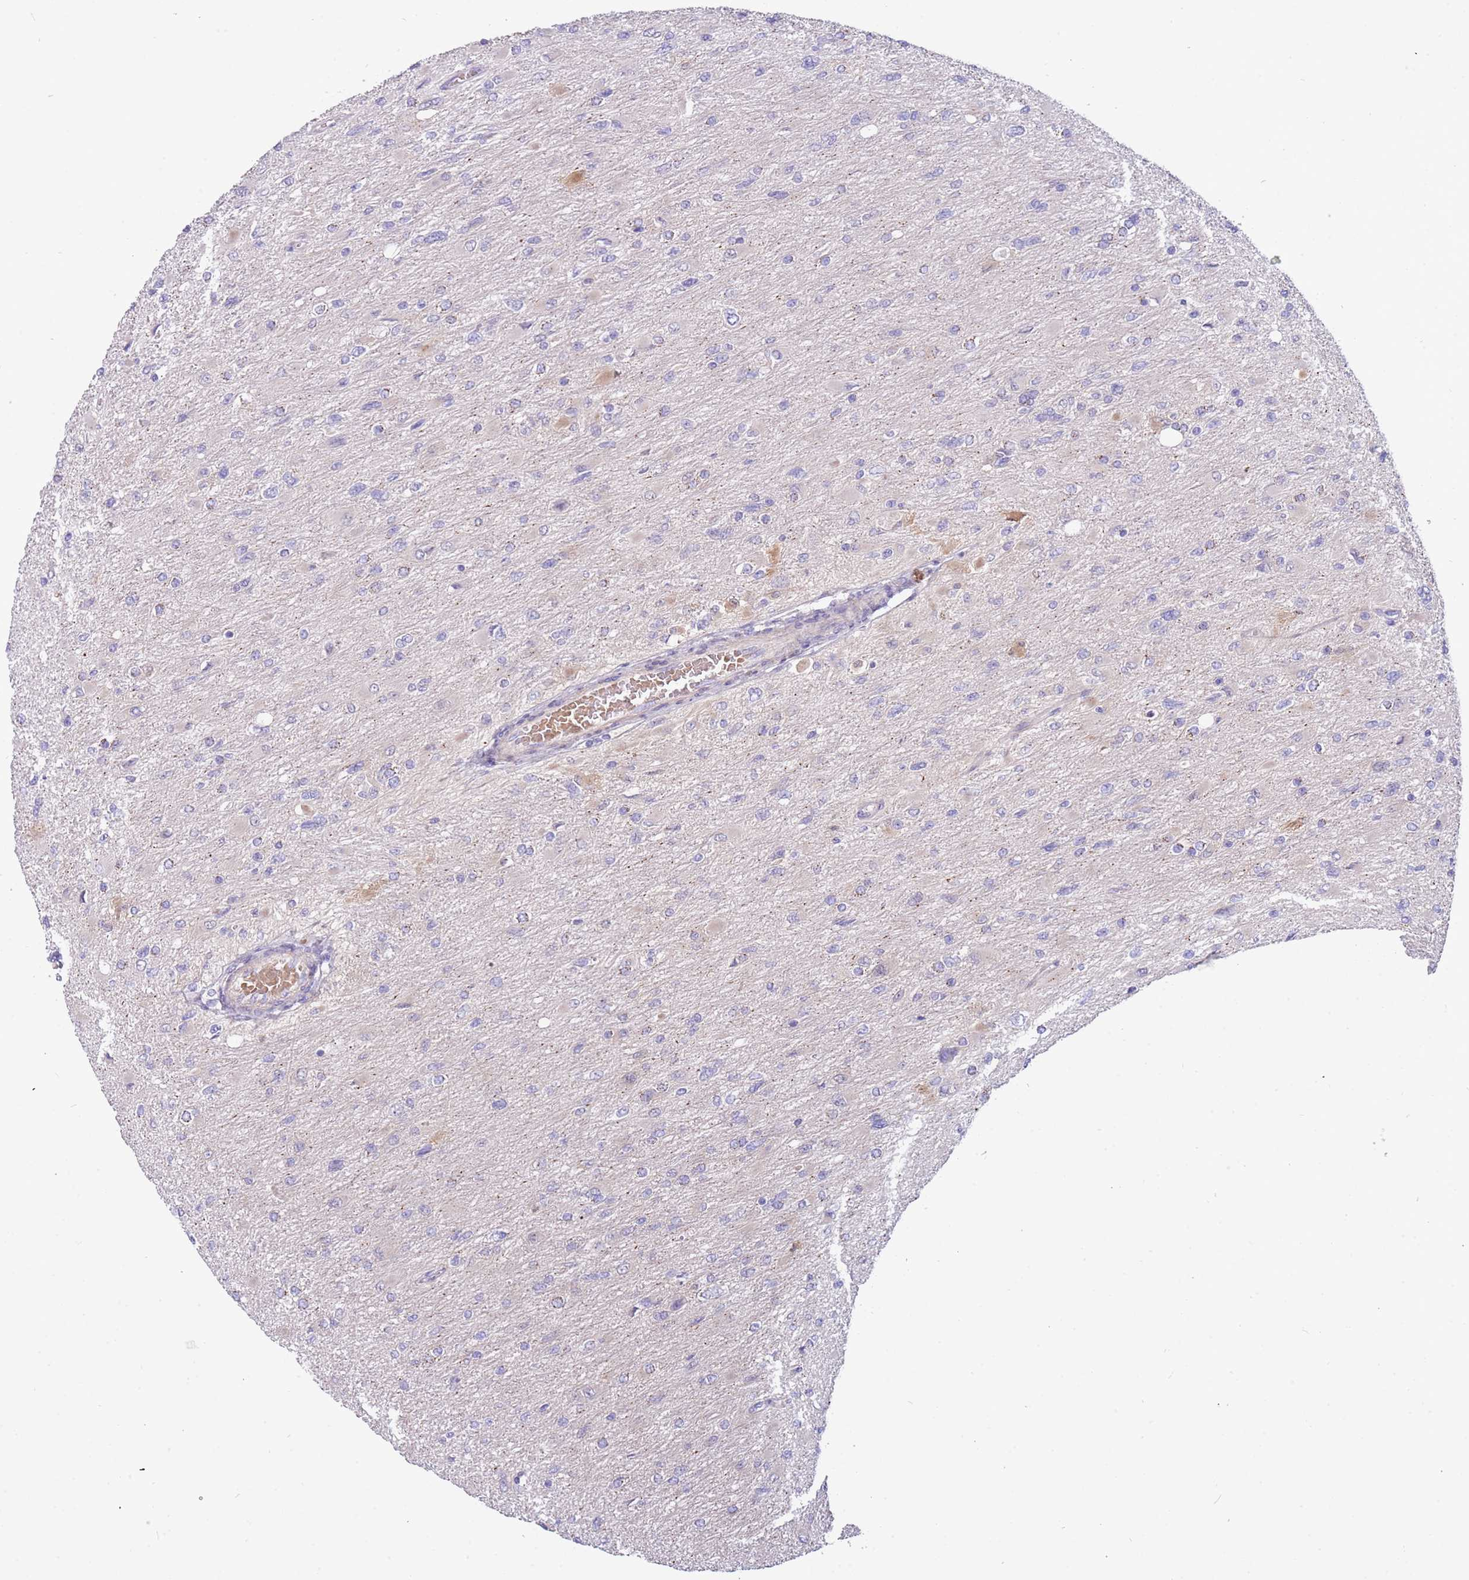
{"staining": {"intensity": "negative", "quantity": "none", "location": "none"}, "tissue": "glioma", "cell_type": "Tumor cells", "image_type": "cancer", "snomed": [{"axis": "morphology", "description": "Glioma, malignant, High grade"}, {"axis": "topography", "description": "Cerebral cortex"}], "caption": "This is an immunohistochemistry (IHC) histopathology image of human high-grade glioma (malignant). There is no positivity in tumor cells.", "gene": "ITGB6", "patient": {"sex": "female", "age": 36}}